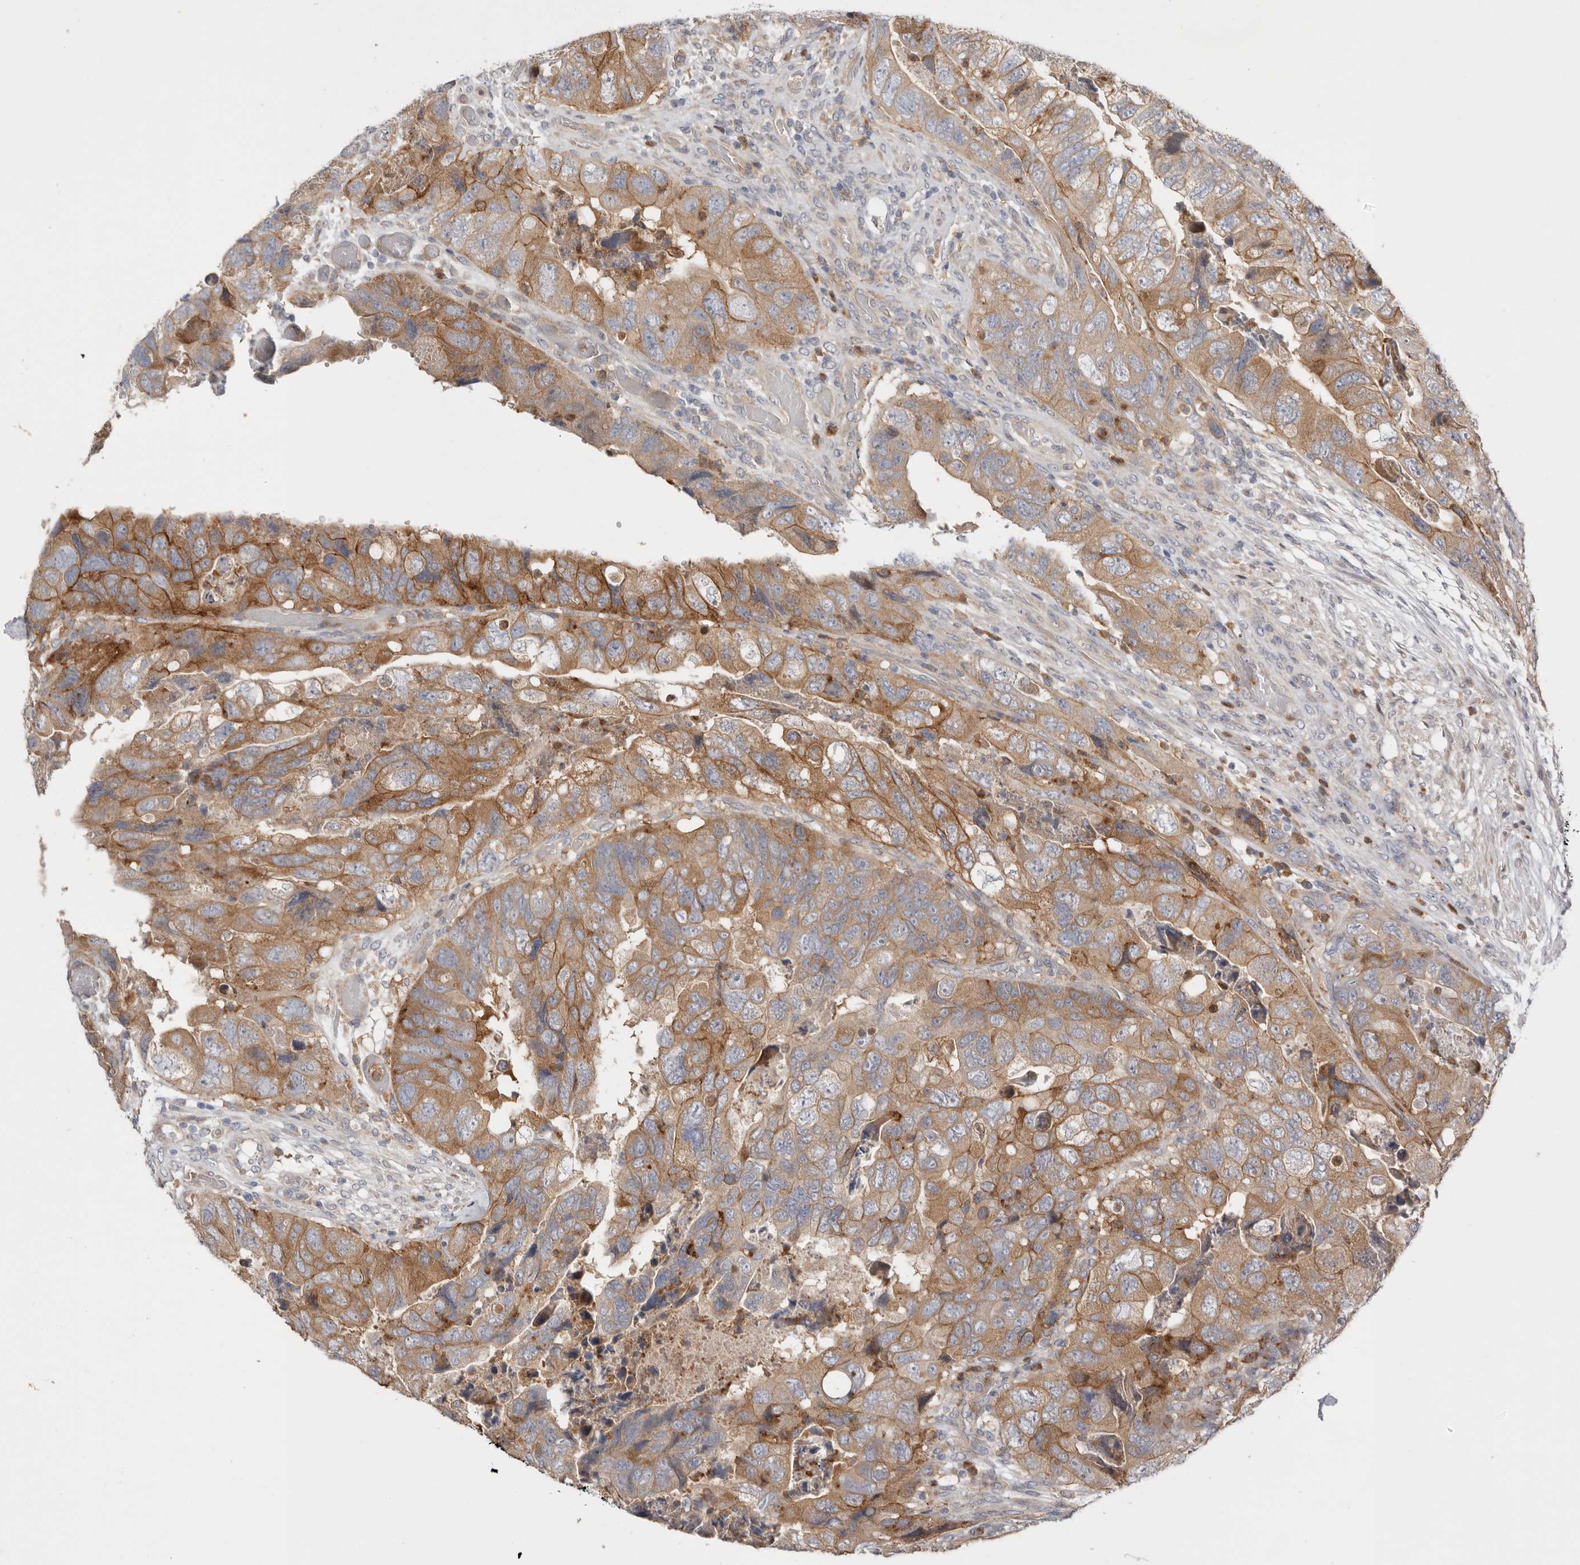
{"staining": {"intensity": "moderate", "quantity": ">75%", "location": "cytoplasmic/membranous"}, "tissue": "colorectal cancer", "cell_type": "Tumor cells", "image_type": "cancer", "snomed": [{"axis": "morphology", "description": "Adenocarcinoma, NOS"}, {"axis": "topography", "description": "Rectum"}], "caption": "Colorectal adenocarcinoma tissue reveals moderate cytoplasmic/membranous expression in about >75% of tumor cells", "gene": "MSRB2", "patient": {"sex": "male", "age": 63}}